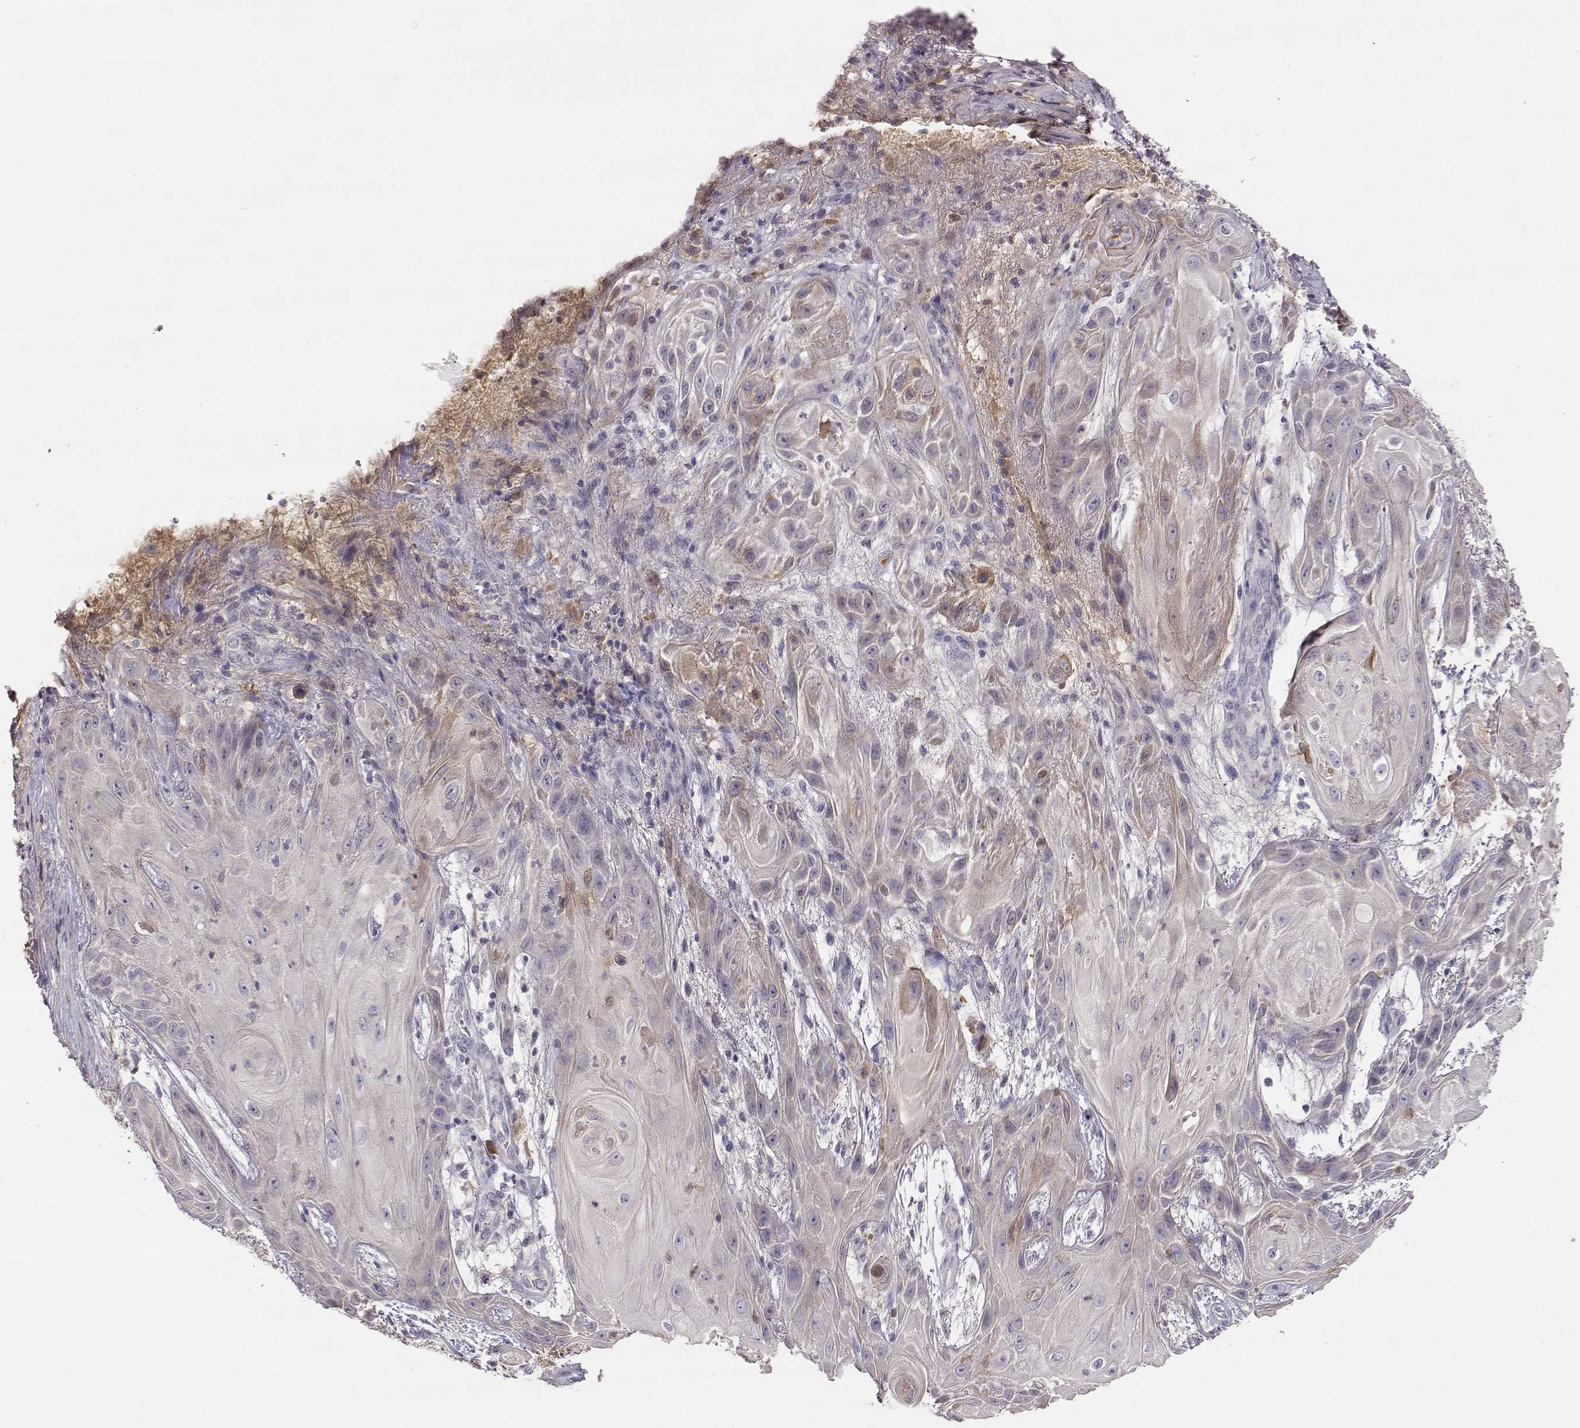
{"staining": {"intensity": "weak", "quantity": "<25%", "location": "cytoplasmic/membranous"}, "tissue": "skin cancer", "cell_type": "Tumor cells", "image_type": "cancer", "snomed": [{"axis": "morphology", "description": "Squamous cell carcinoma, NOS"}, {"axis": "topography", "description": "Skin"}], "caption": "Tumor cells are negative for brown protein staining in squamous cell carcinoma (skin).", "gene": "TACR1", "patient": {"sex": "male", "age": 62}}